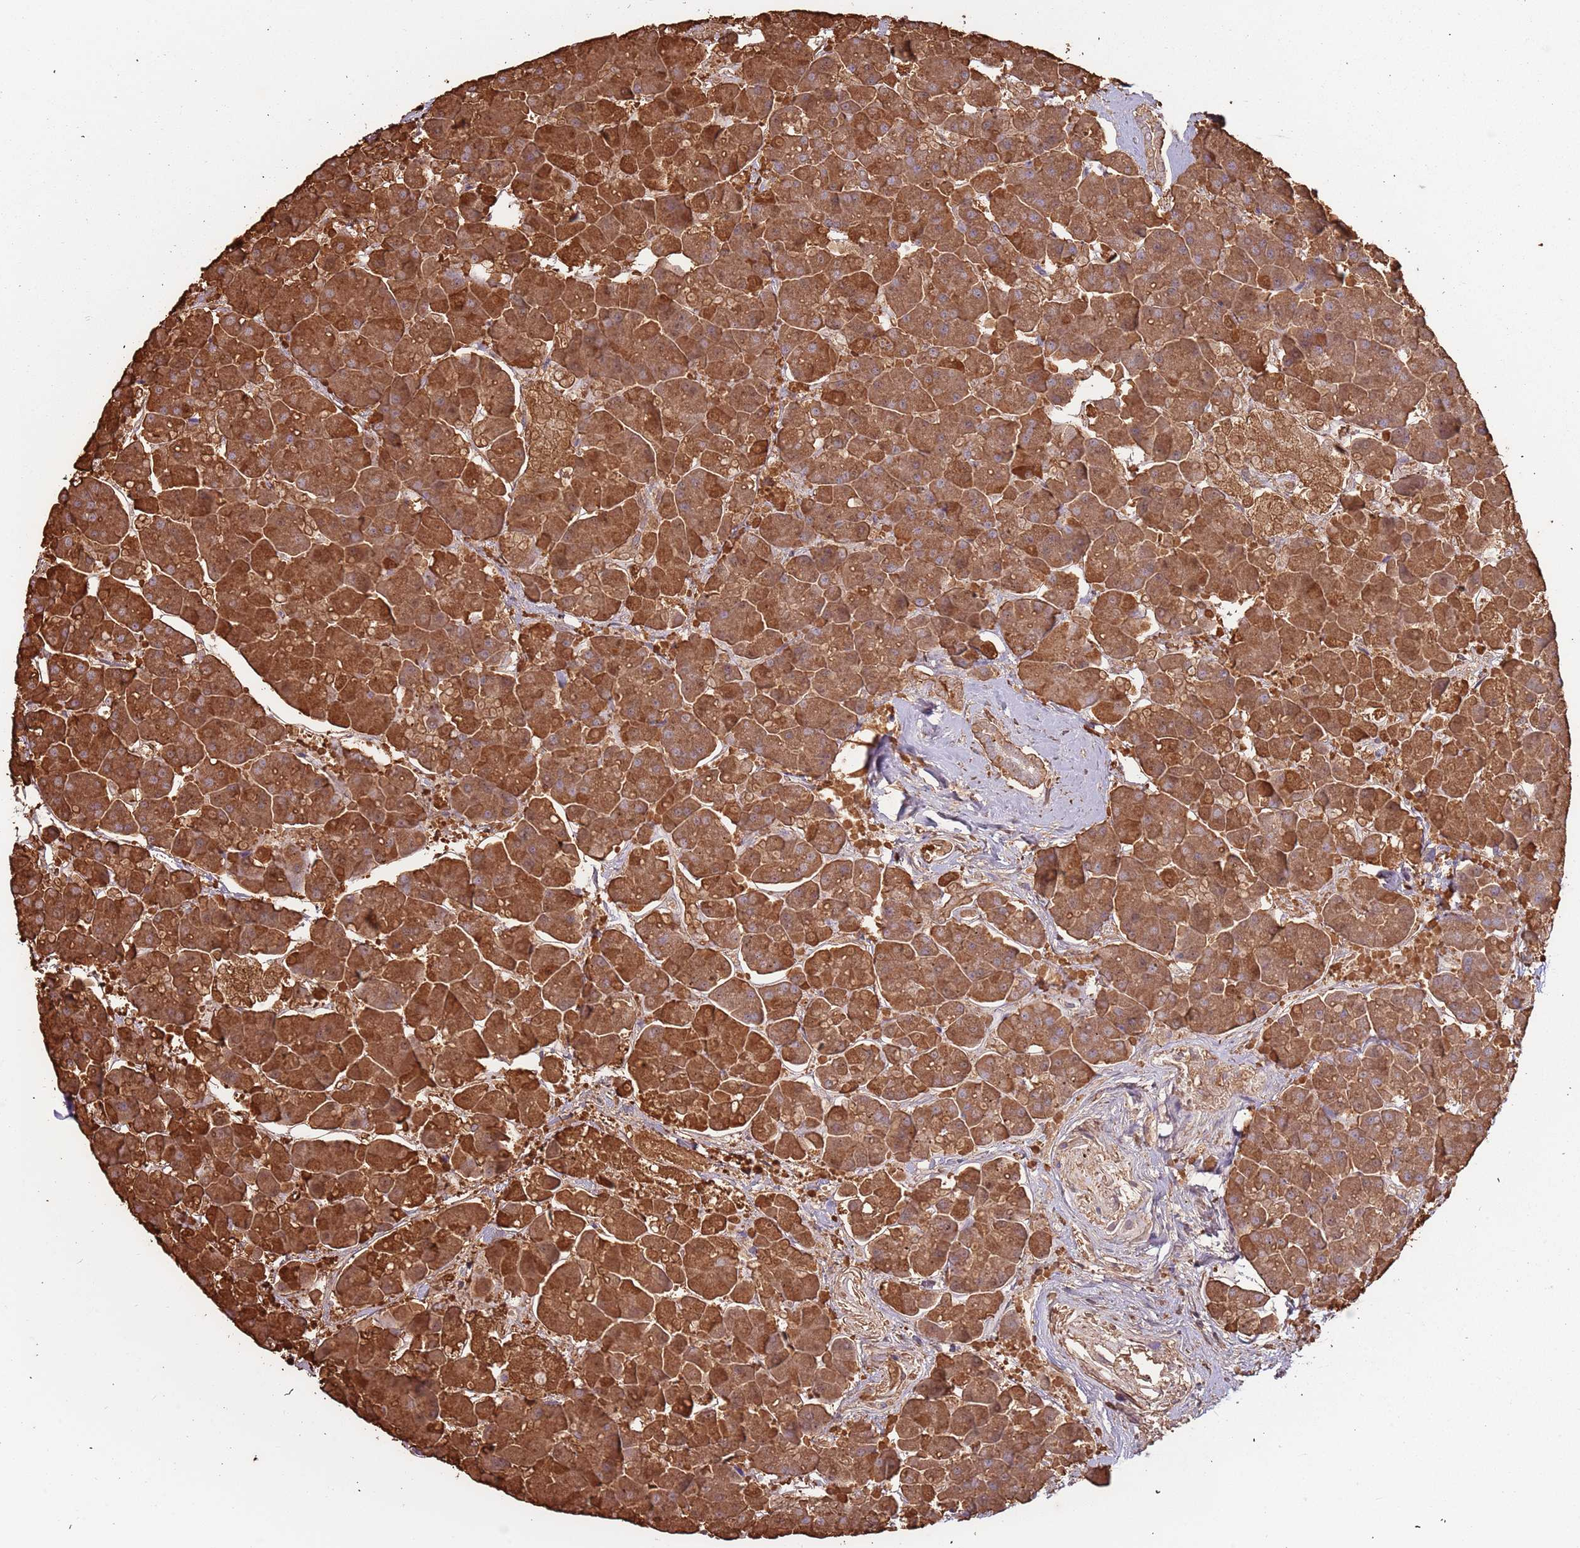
{"staining": {"intensity": "strong", "quantity": ">75%", "location": "cytoplasmic/membranous"}, "tissue": "pancreas", "cell_type": "Exocrine glandular cells", "image_type": "normal", "snomed": [{"axis": "morphology", "description": "Normal tissue, NOS"}, {"axis": "topography", "description": "Pancreas"}, {"axis": "topography", "description": "Peripheral nerve tissue"}], "caption": "Immunohistochemistry photomicrograph of benign pancreas stained for a protein (brown), which displays high levels of strong cytoplasmic/membranous positivity in about >75% of exocrine glandular cells.", "gene": "ATOSB", "patient": {"sex": "male", "age": 54}}